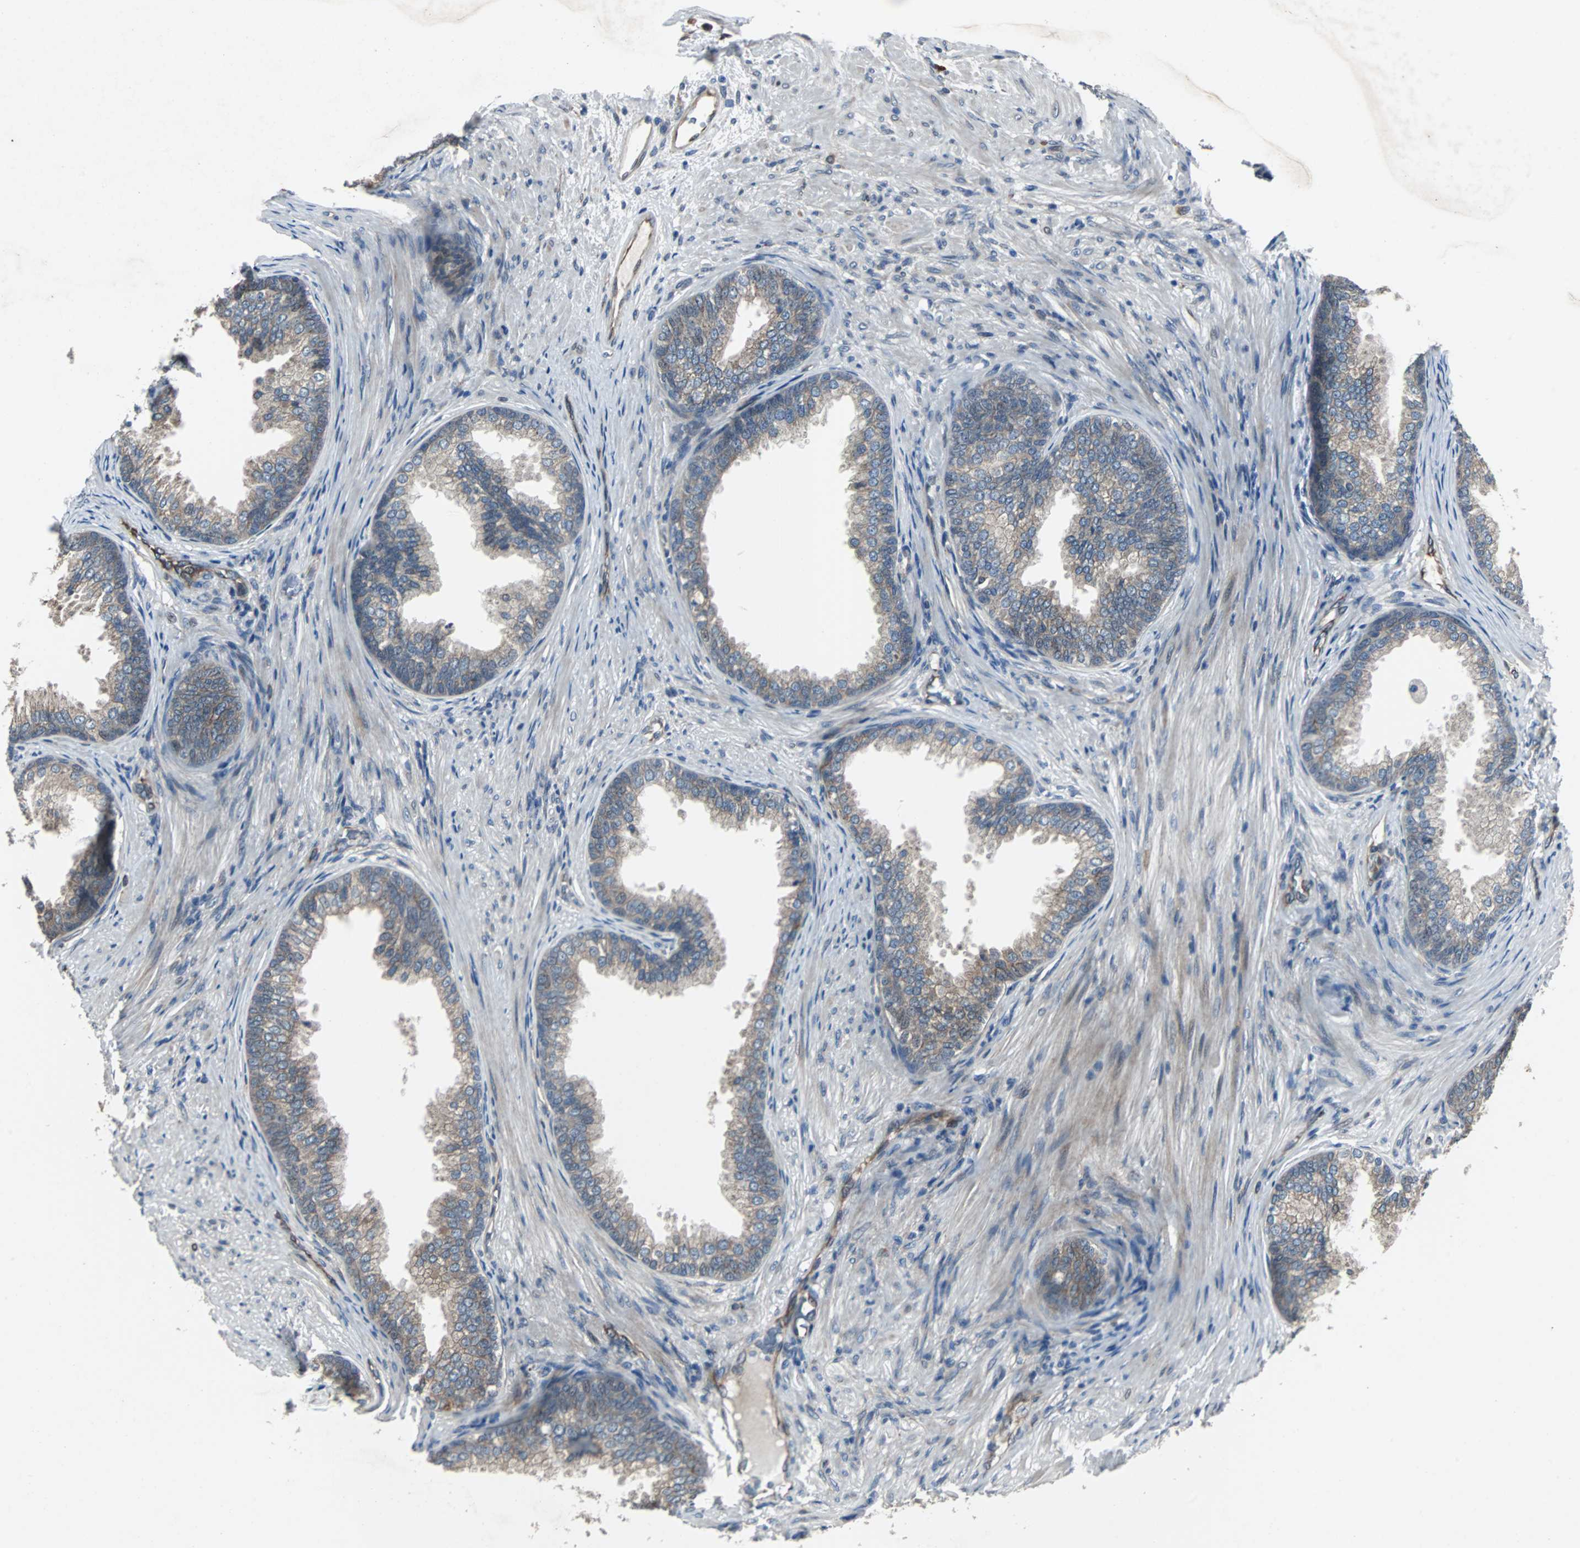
{"staining": {"intensity": "weak", "quantity": ">75%", "location": "cytoplasmic/membranous"}, "tissue": "prostate", "cell_type": "Glandular cells", "image_type": "normal", "snomed": [{"axis": "morphology", "description": "Normal tissue, NOS"}, {"axis": "topography", "description": "Prostate"}], "caption": "The image displays immunohistochemical staining of benign prostate. There is weak cytoplasmic/membranous expression is present in approximately >75% of glandular cells.", "gene": "CHP1", "patient": {"sex": "male", "age": 76}}